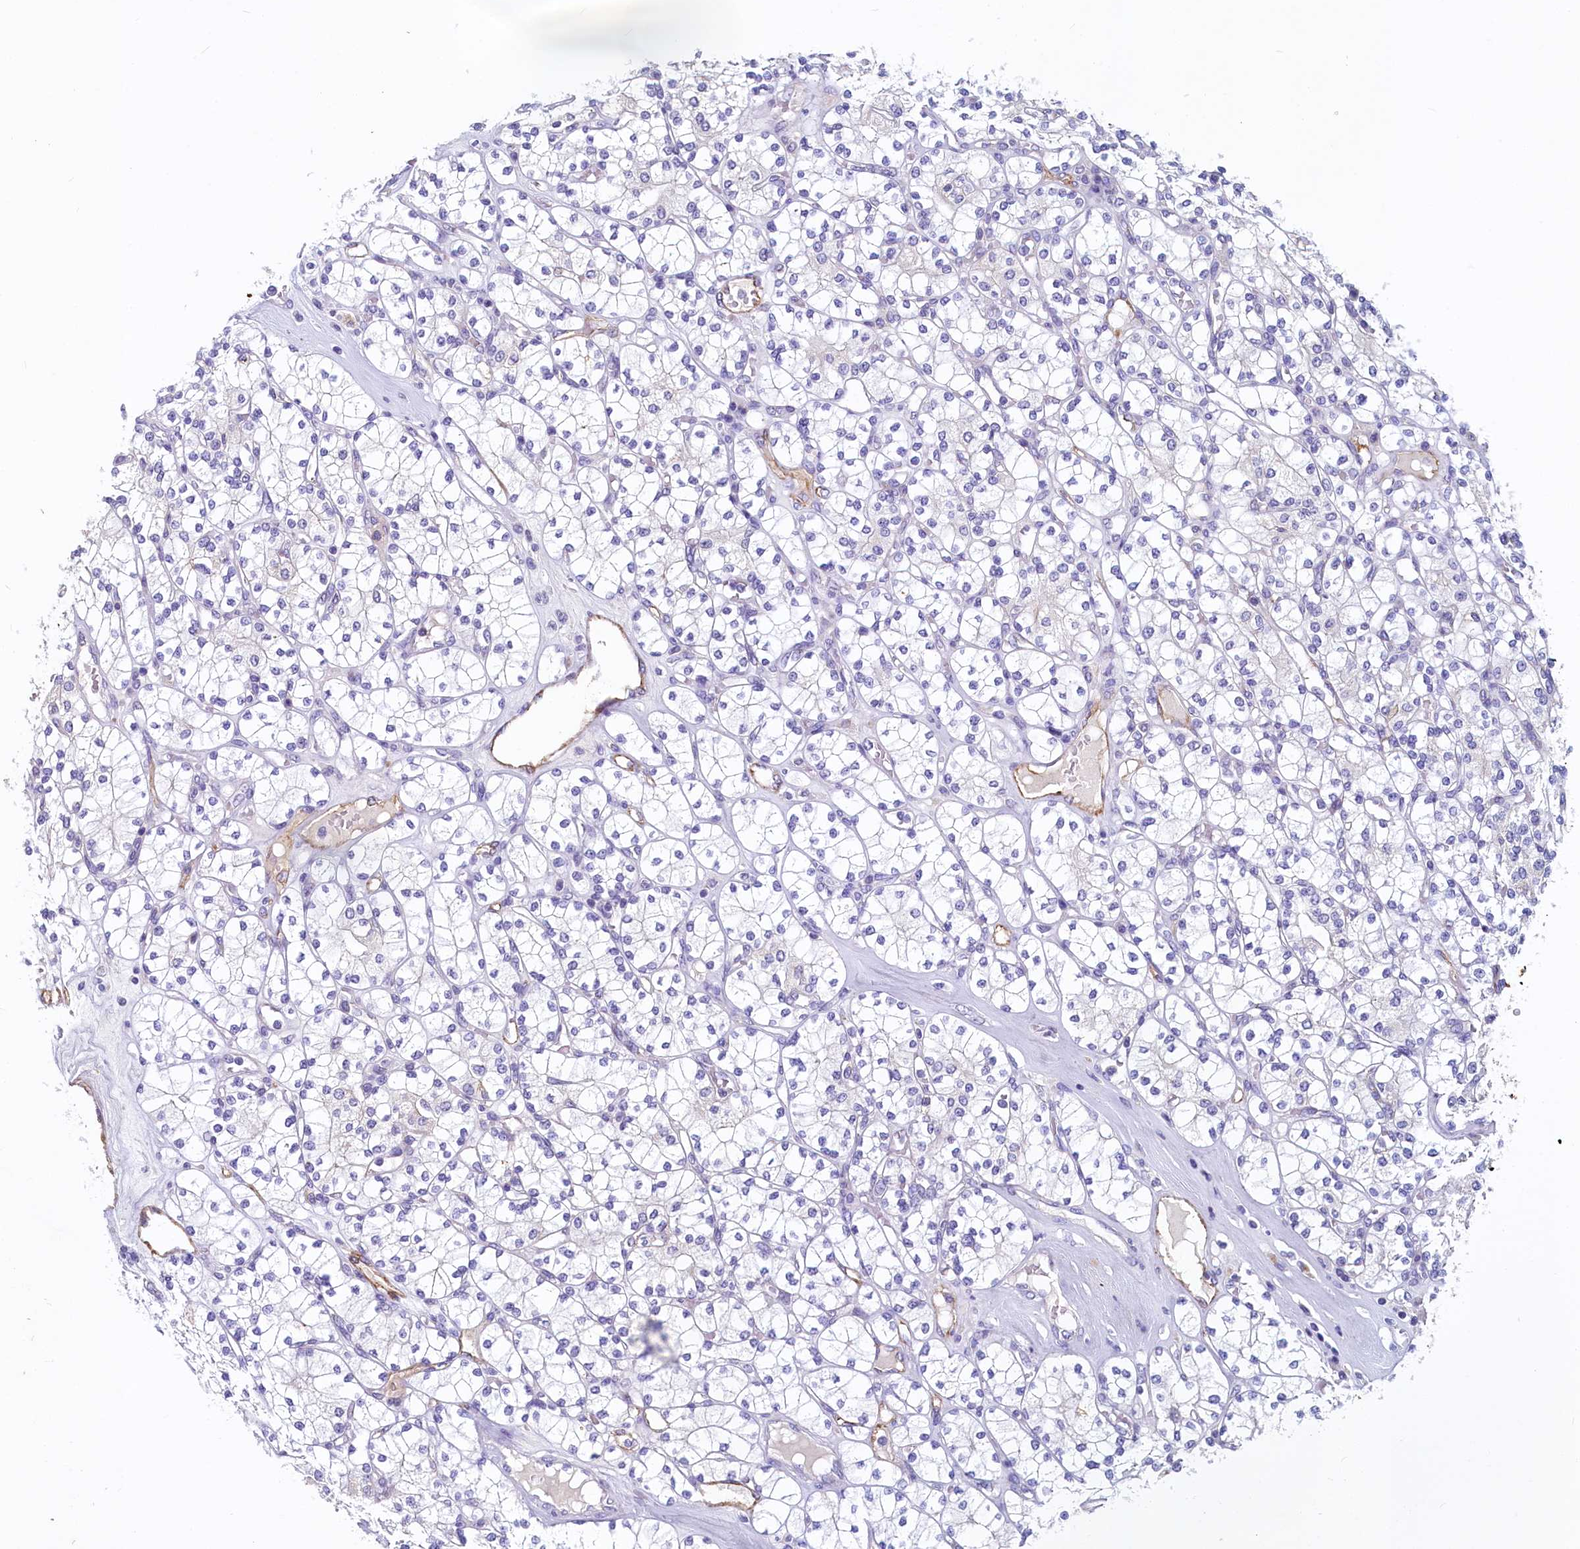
{"staining": {"intensity": "negative", "quantity": "none", "location": "none"}, "tissue": "renal cancer", "cell_type": "Tumor cells", "image_type": "cancer", "snomed": [{"axis": "morphology", "description": "Adenocarcinoma, NOS"}, {"axis": "topography", "description": "Kidney"}], "caption": "High magnification brightfield microscopy of renal cancer (adenocarcinoma) stained with DAB (brown) and counterstained with hematoxylin (blue): tumor cells show no significant expression. The staining is performed using DAB brown chromogen with nuclei counter-stained in using hematoxylin.", "gene": "INSC", "patient": {"sex": "male", "age": 77}}